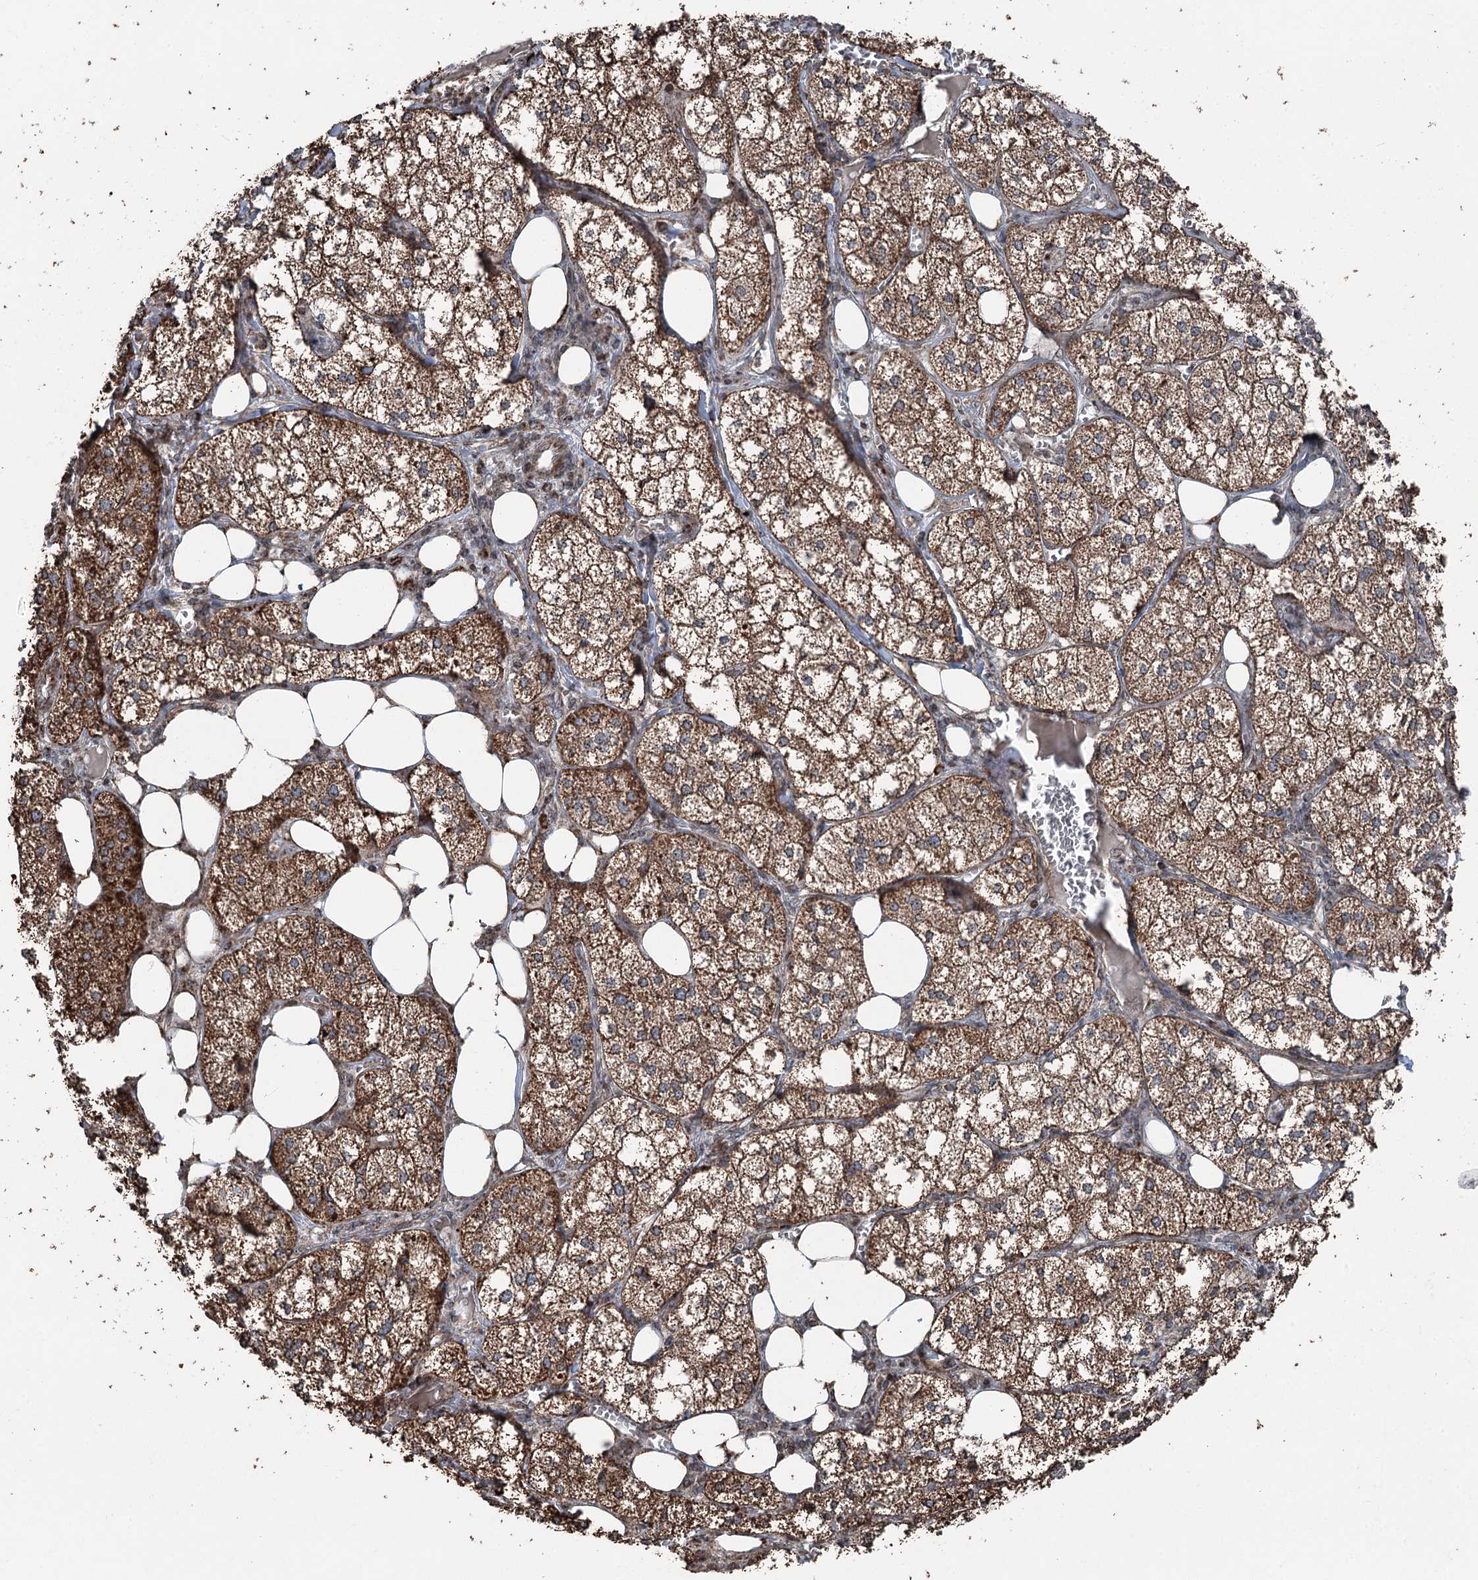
{"staining": {"intensity": "moderate", "quantity": ">75%", "location": "cytoplasmic/membranous"}, "tissue": "adrenal gland", "cell_type": "Glandular cells", "image_type": "normal", "snomed": [{"axis": "morphology", "description": "Normal tissue, NOS"}, {"axis": "topography", "description": "Adrenal gland"}], "caption": "This is a micrograph of immunohistochemistry staining of benign adrenal gland, which shows moderate staining in the cytoplasmic/membranous of glandular cells.", "gene": "STEEP1", "patient": {"sex": "female", "age": 61}}